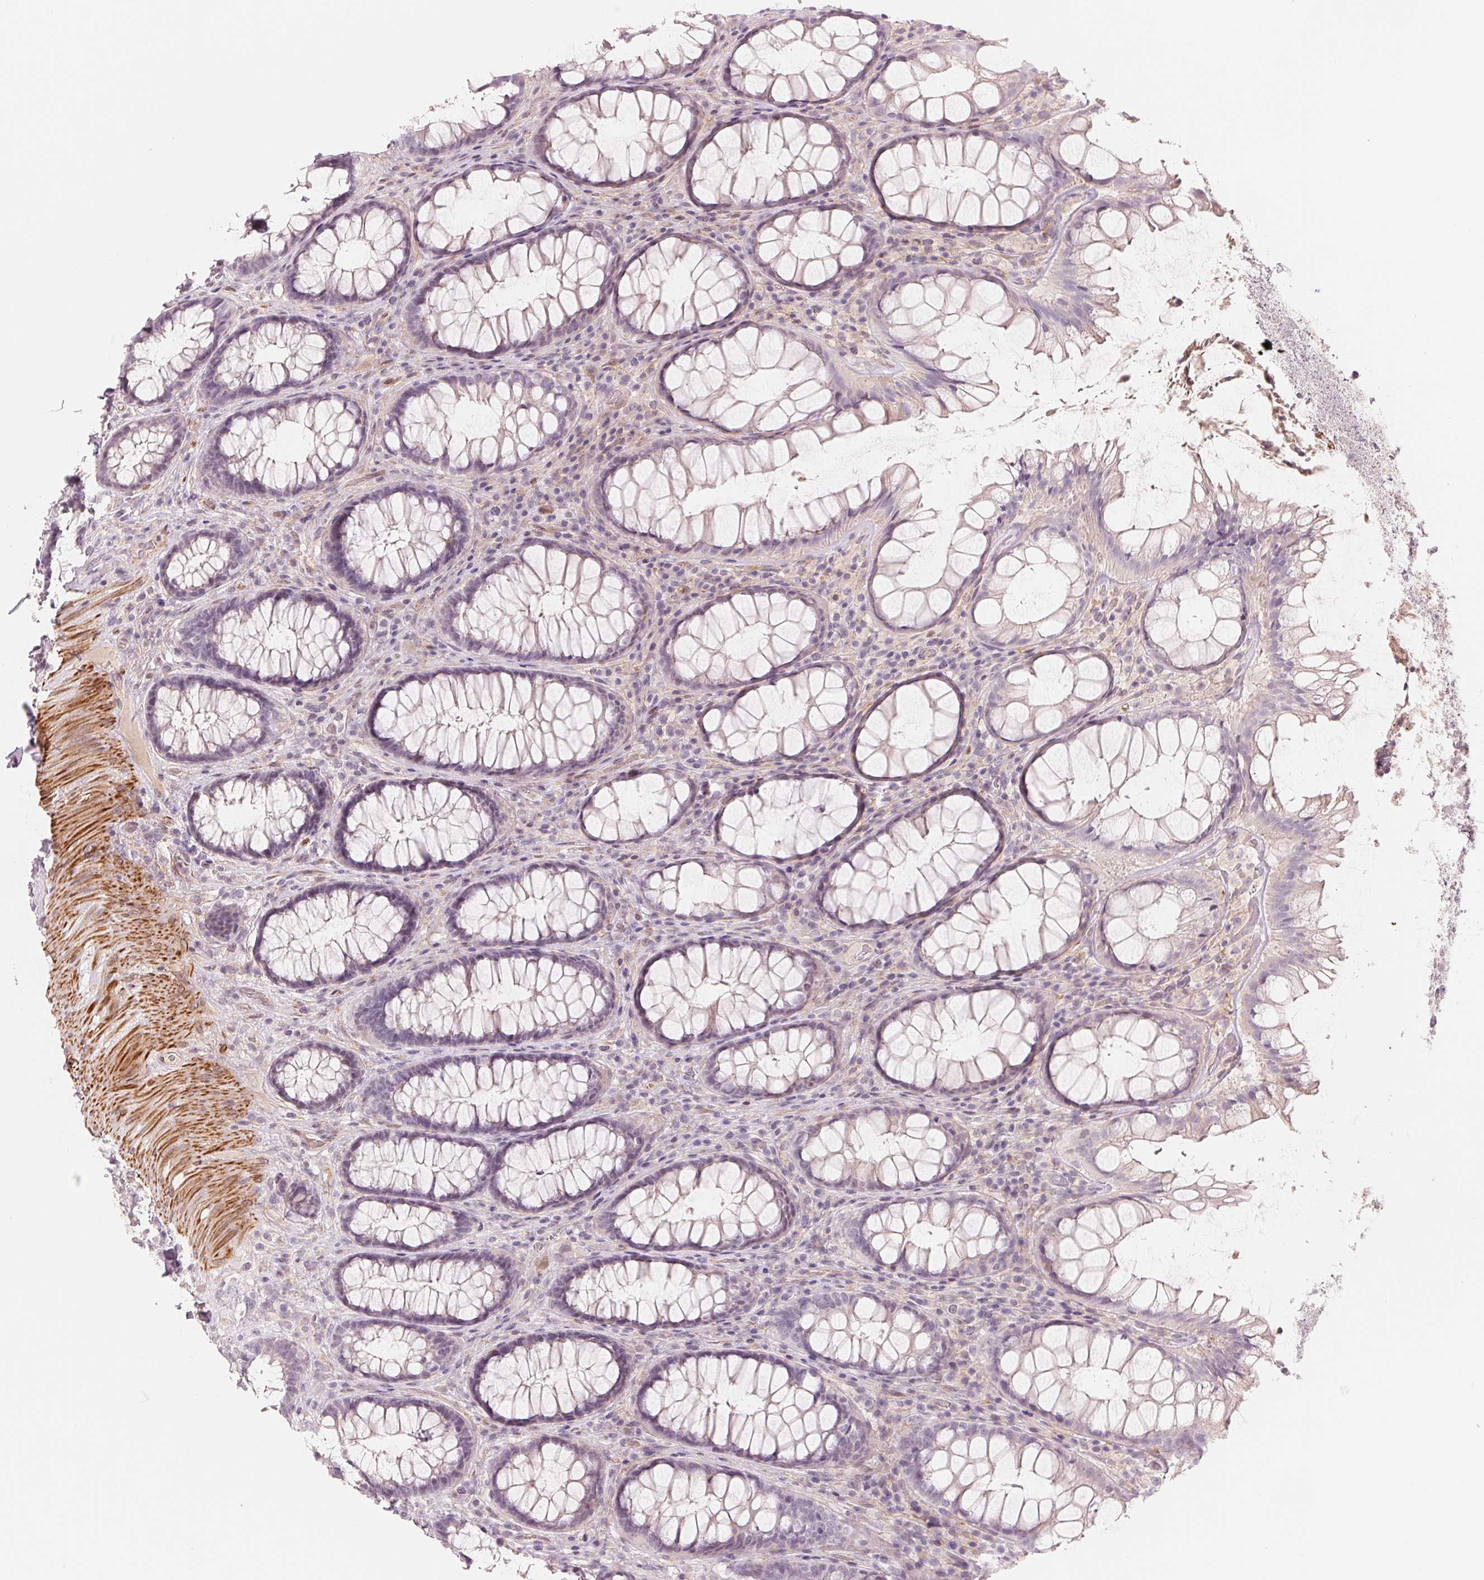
{"staining": {"intensity": "weak", "quantity": "<25%", "location": "cytoplasmic/membranous"}, "tissue": "rectum", "cell_type": "Glandular cells", "image_type": "normal", "snomed": [{"axis": "morphology", "description": "Normal tissue, NOS"}, {"axis": "topography", "description": "Rectum"}], "caption": "This is an immunohistochemistry image of benign human rectum. There is no staining in glandular cells.", "gene": "SLC17A4", "patient": {"sex": "male", "age": 72}}